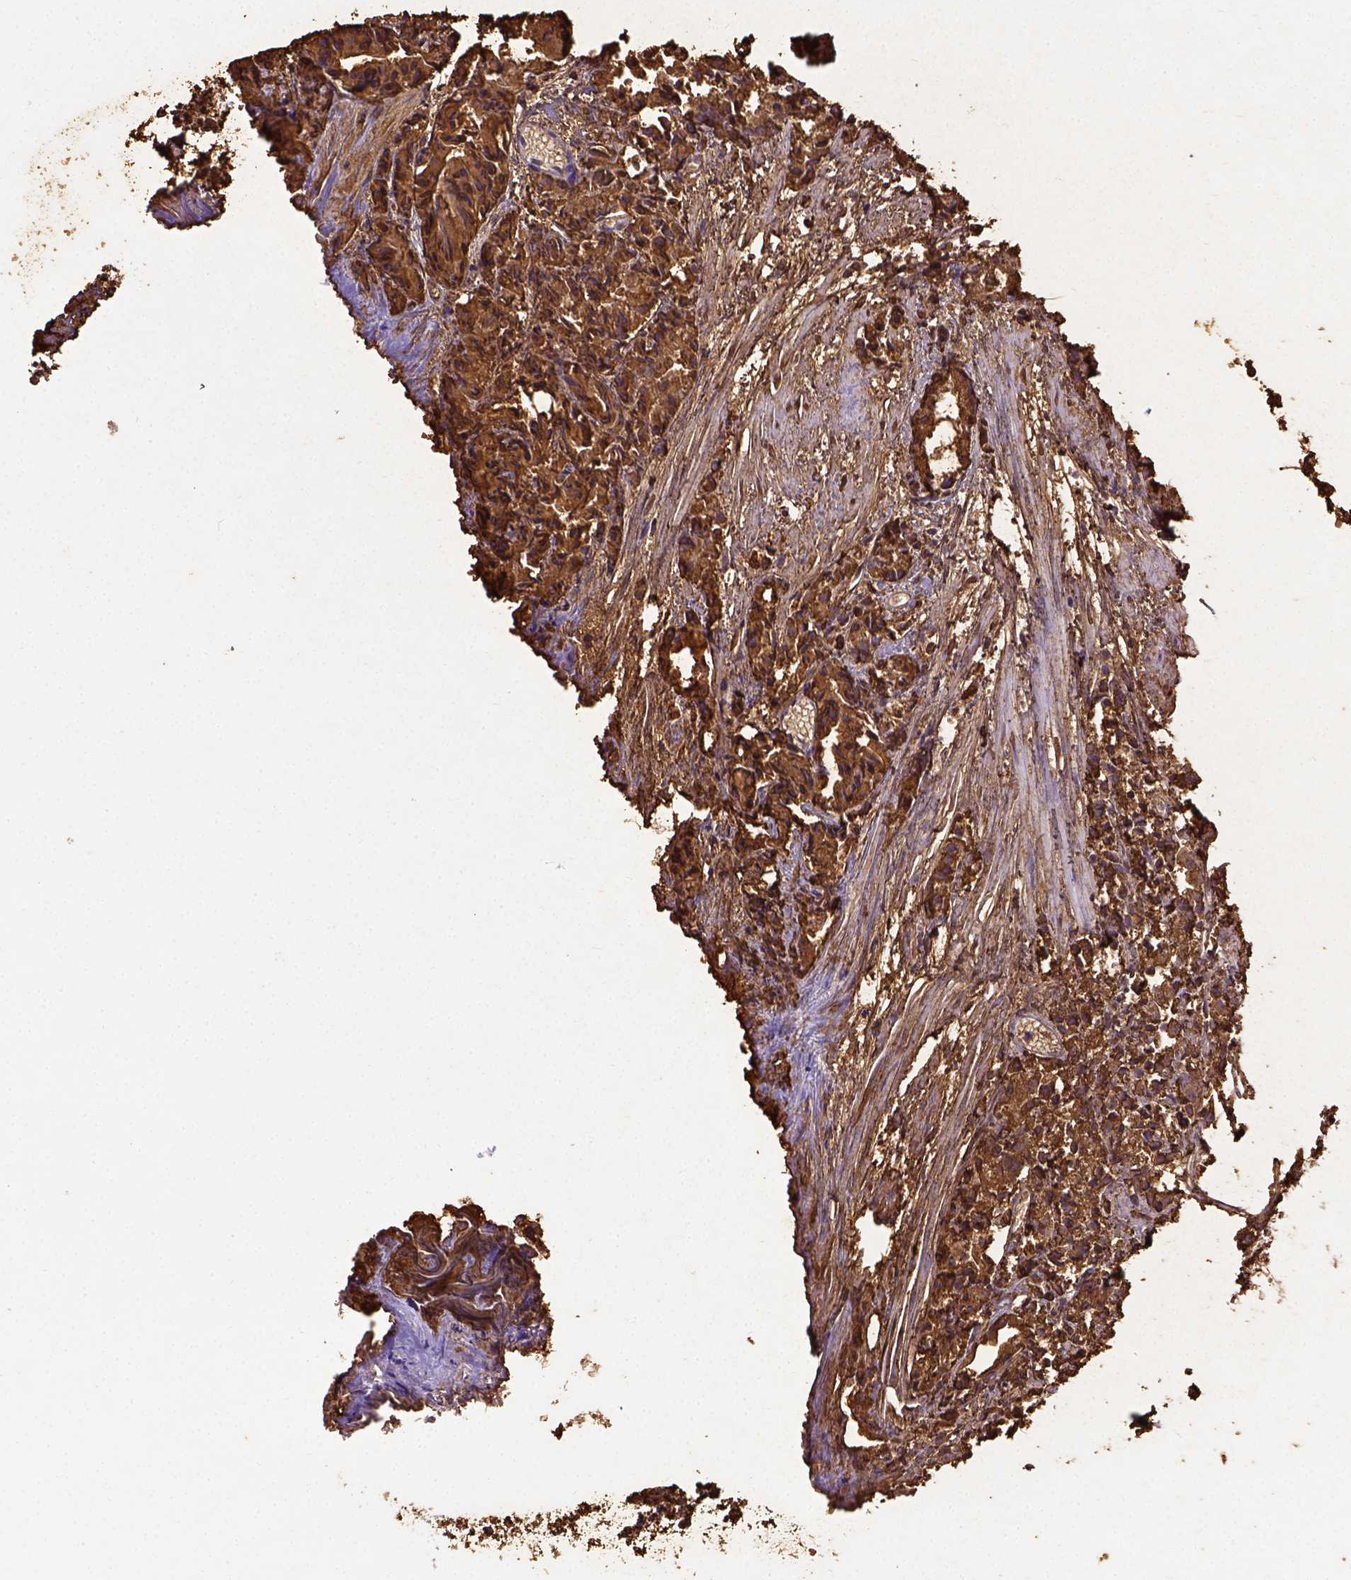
{"staining": {"intensity": "strong", "quantity": ">75%", "location": "cytoplasmic/membranous"}, "tissue": "prostate cancer", "cell_type": "Tumor cells", "image_type": "cancer", "snomed": [{"axis": "morphology", "description": "Adenocarcinoma, High grade"}, {"axis": "topography", "description": "Prostate"}], "caption": "Brown immunohistochemical staining in human prostate cancer (high-grade adenocarcinoma) reveals strong cytoplasmic/membranous positivity in approximately >75% of tumor cells.", "gene": "B3GAT1", "patient": {"sex": "male", "age": 79}}